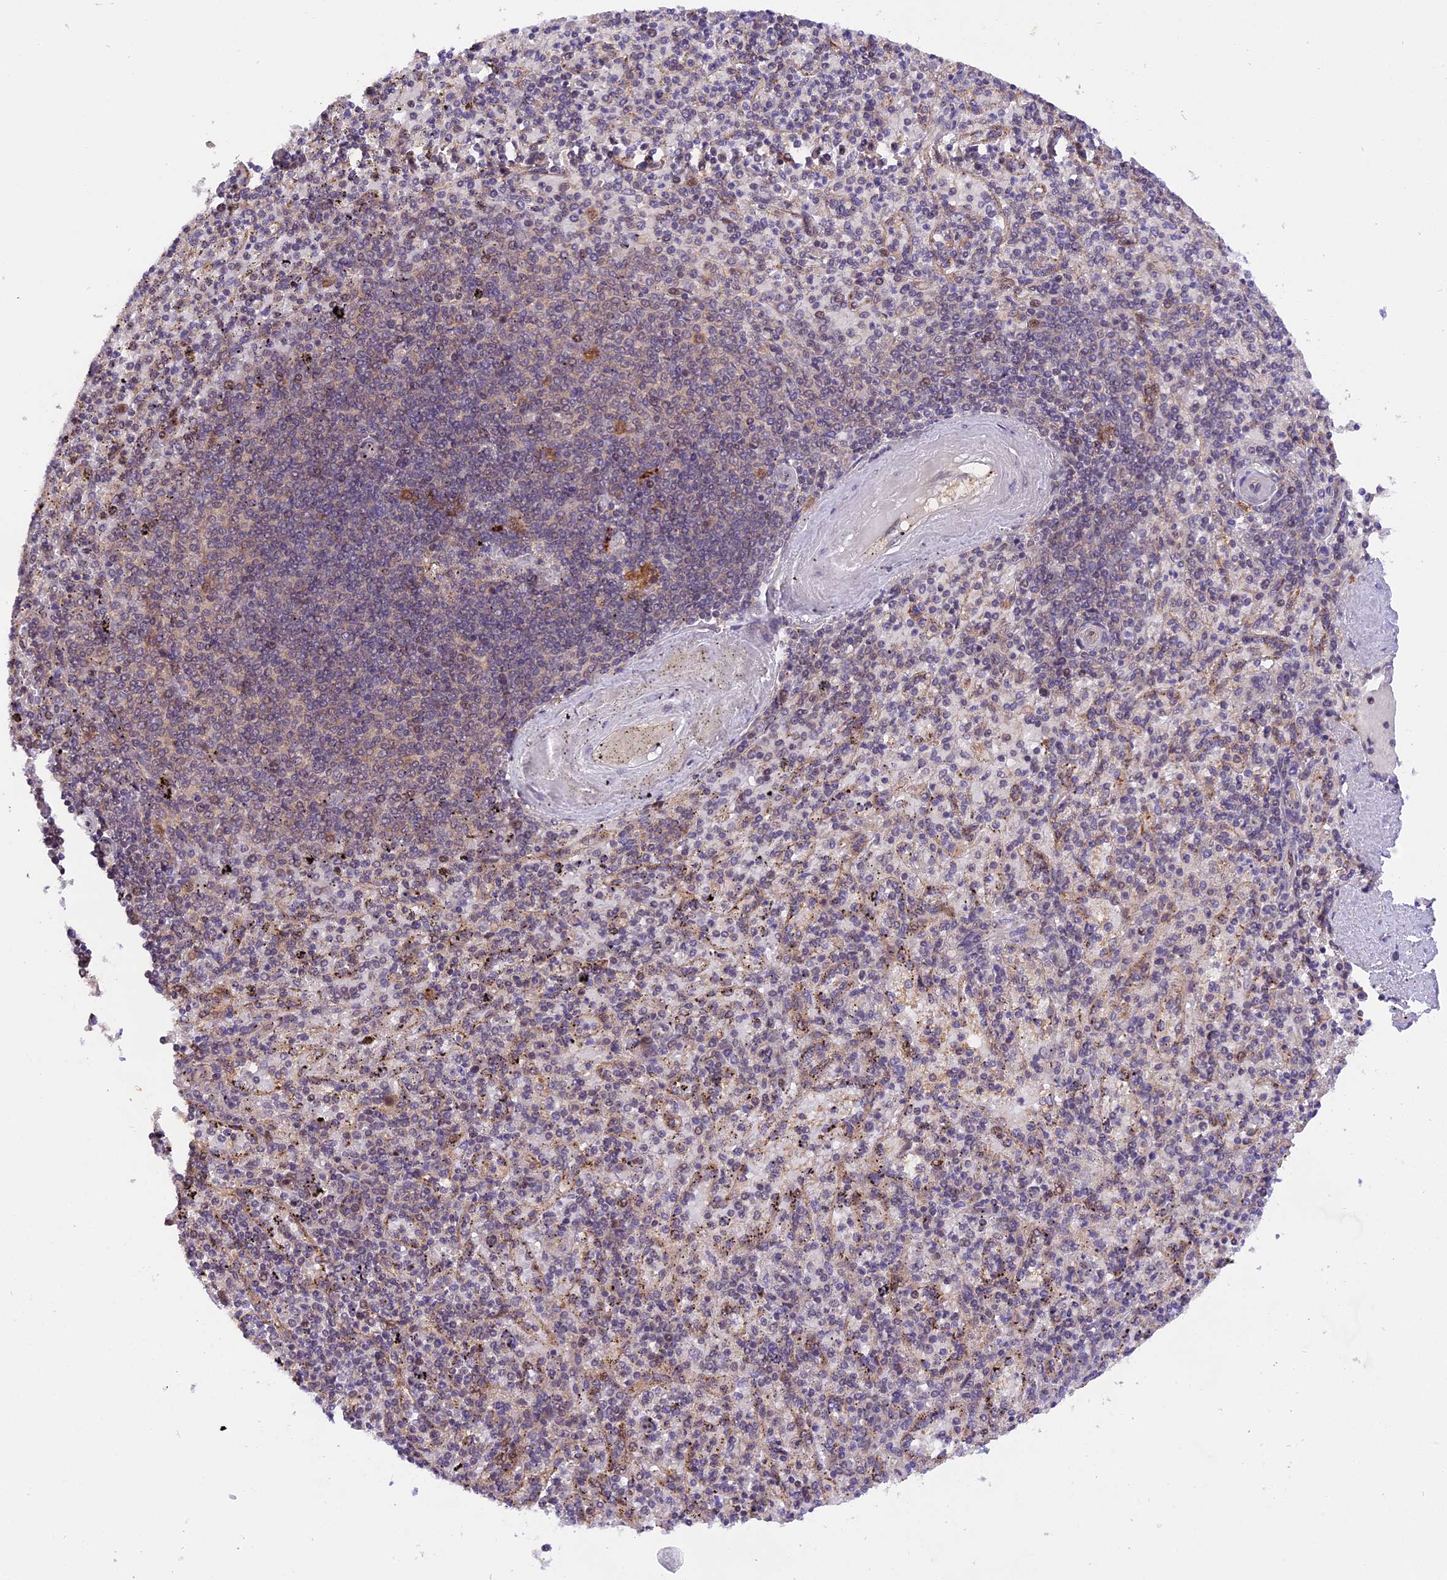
{"staining": {"intensity": "moderate", "quantity": "25%-75%", "location": "cytoplasmic/membranous,nuclear"}, "tissue": "spleen", "cell_type": "Cells in red pulp", "image_type": "normal", "snomed": [{"axis": "morphology", "description": "Normal tissue, NOS"}, {"axis": "topography", "description": "Spleen"}], "caption": "Cells in red pulp exhibit moderate cytoplasmic/membranous,nuclear positivity in approximately 25%-75% of cells in benign spleen. Immunohistochemistry stains the protein of interest in brown and the nuclei are stained blue.", "gene": "SAMD4A", "patient": {"sex": "male", "age": 82}}